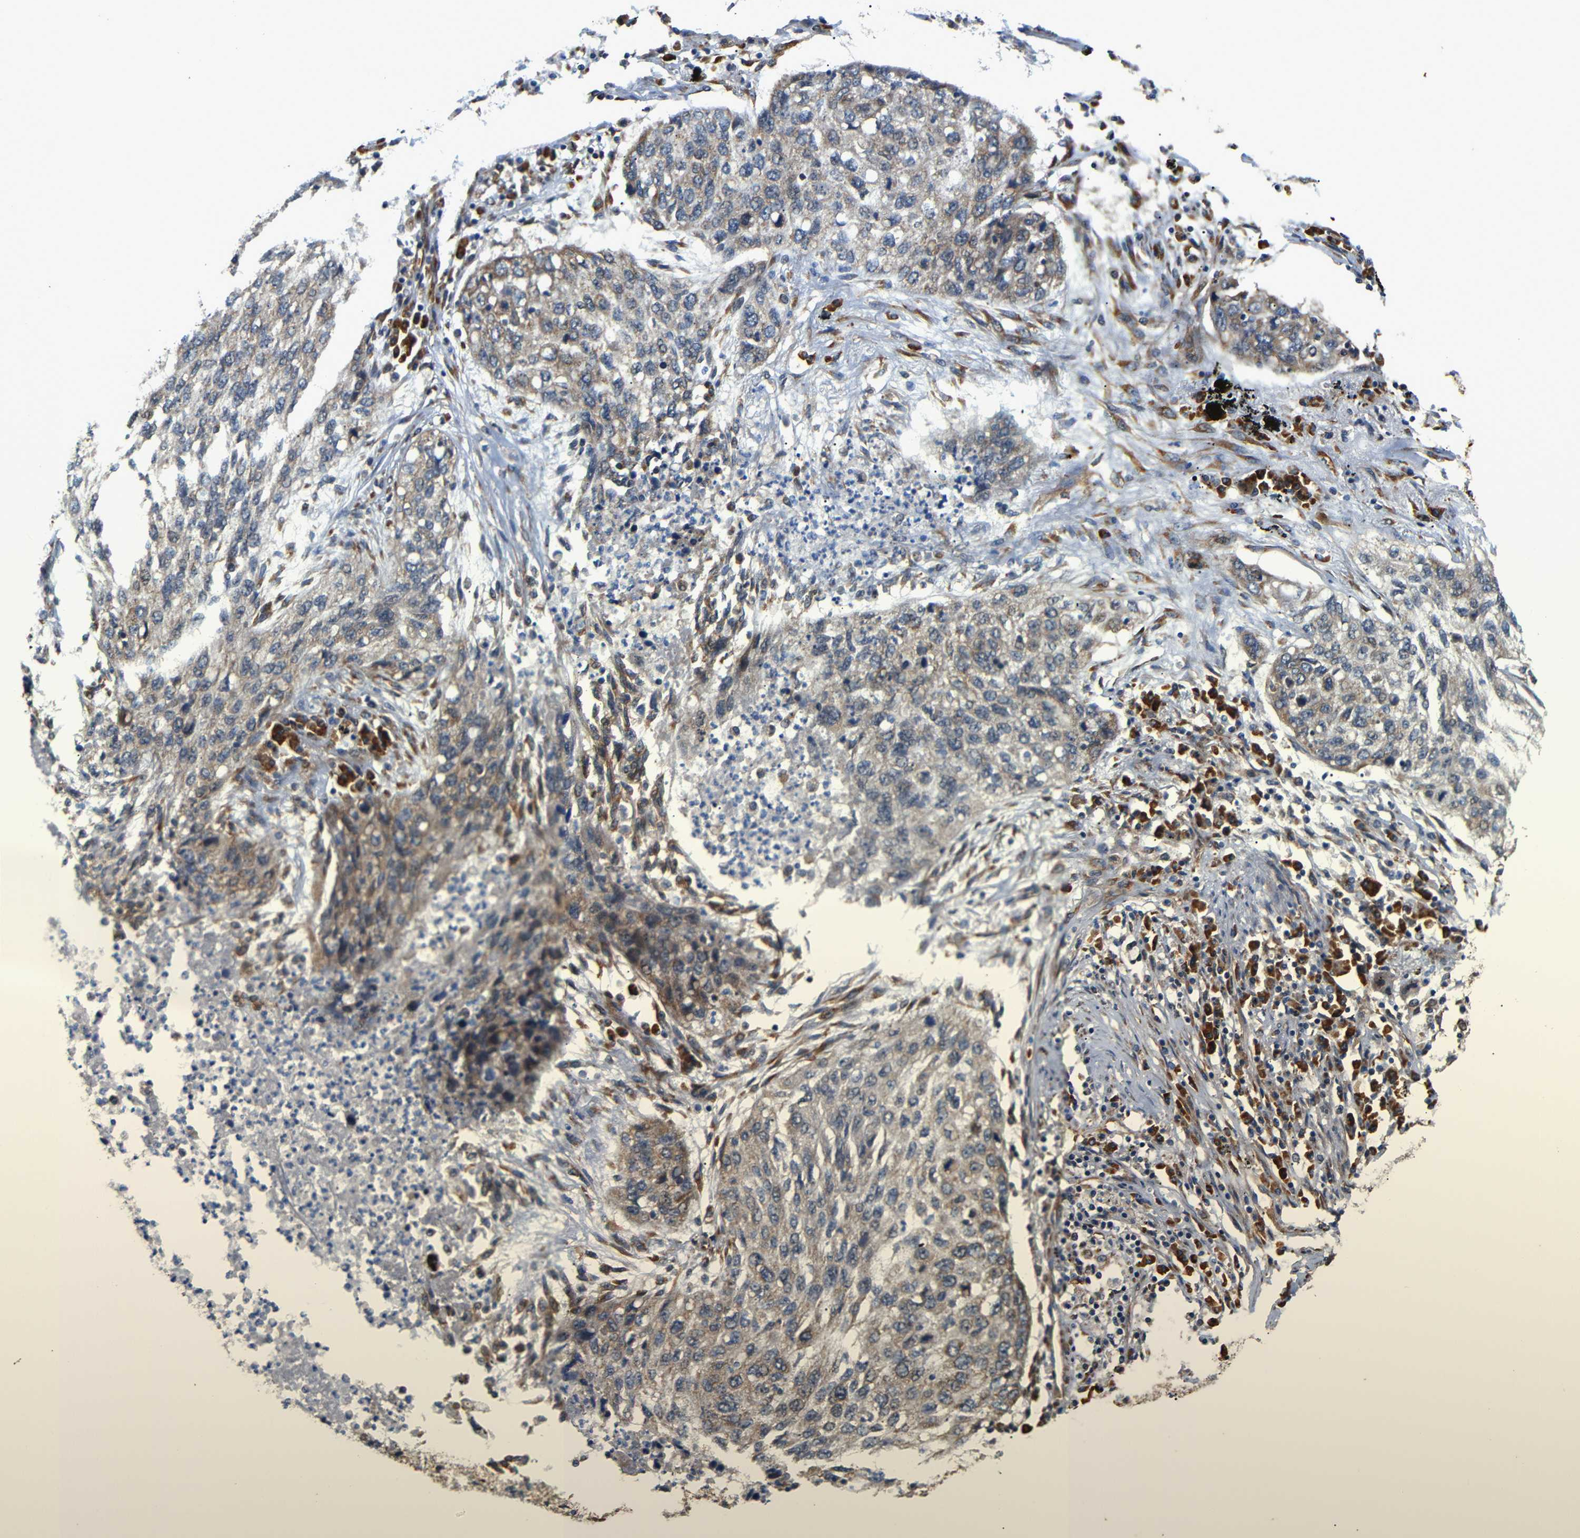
{"staining": {"intensity": "weak", "quantity": ">75%", "location": "cytoplasmic/membranous"}, "tissue": "lung cancer", "cell_type": "Tumor cells", "image_type": "cancer", "snomed": [{"axis": "morphology", "description": "Squamous cell carcinoma, NOS"}, {"axis": "topography", "description": "Lung"}], "caption": "Squamous cell carcinoma (lung) stained for a protein (brown) displays weak cytoplasmic/membranous positive staining in about >75% of tumor cells.", "gene": "KANK4", "patient": {"sex": "female", "age": 63}}